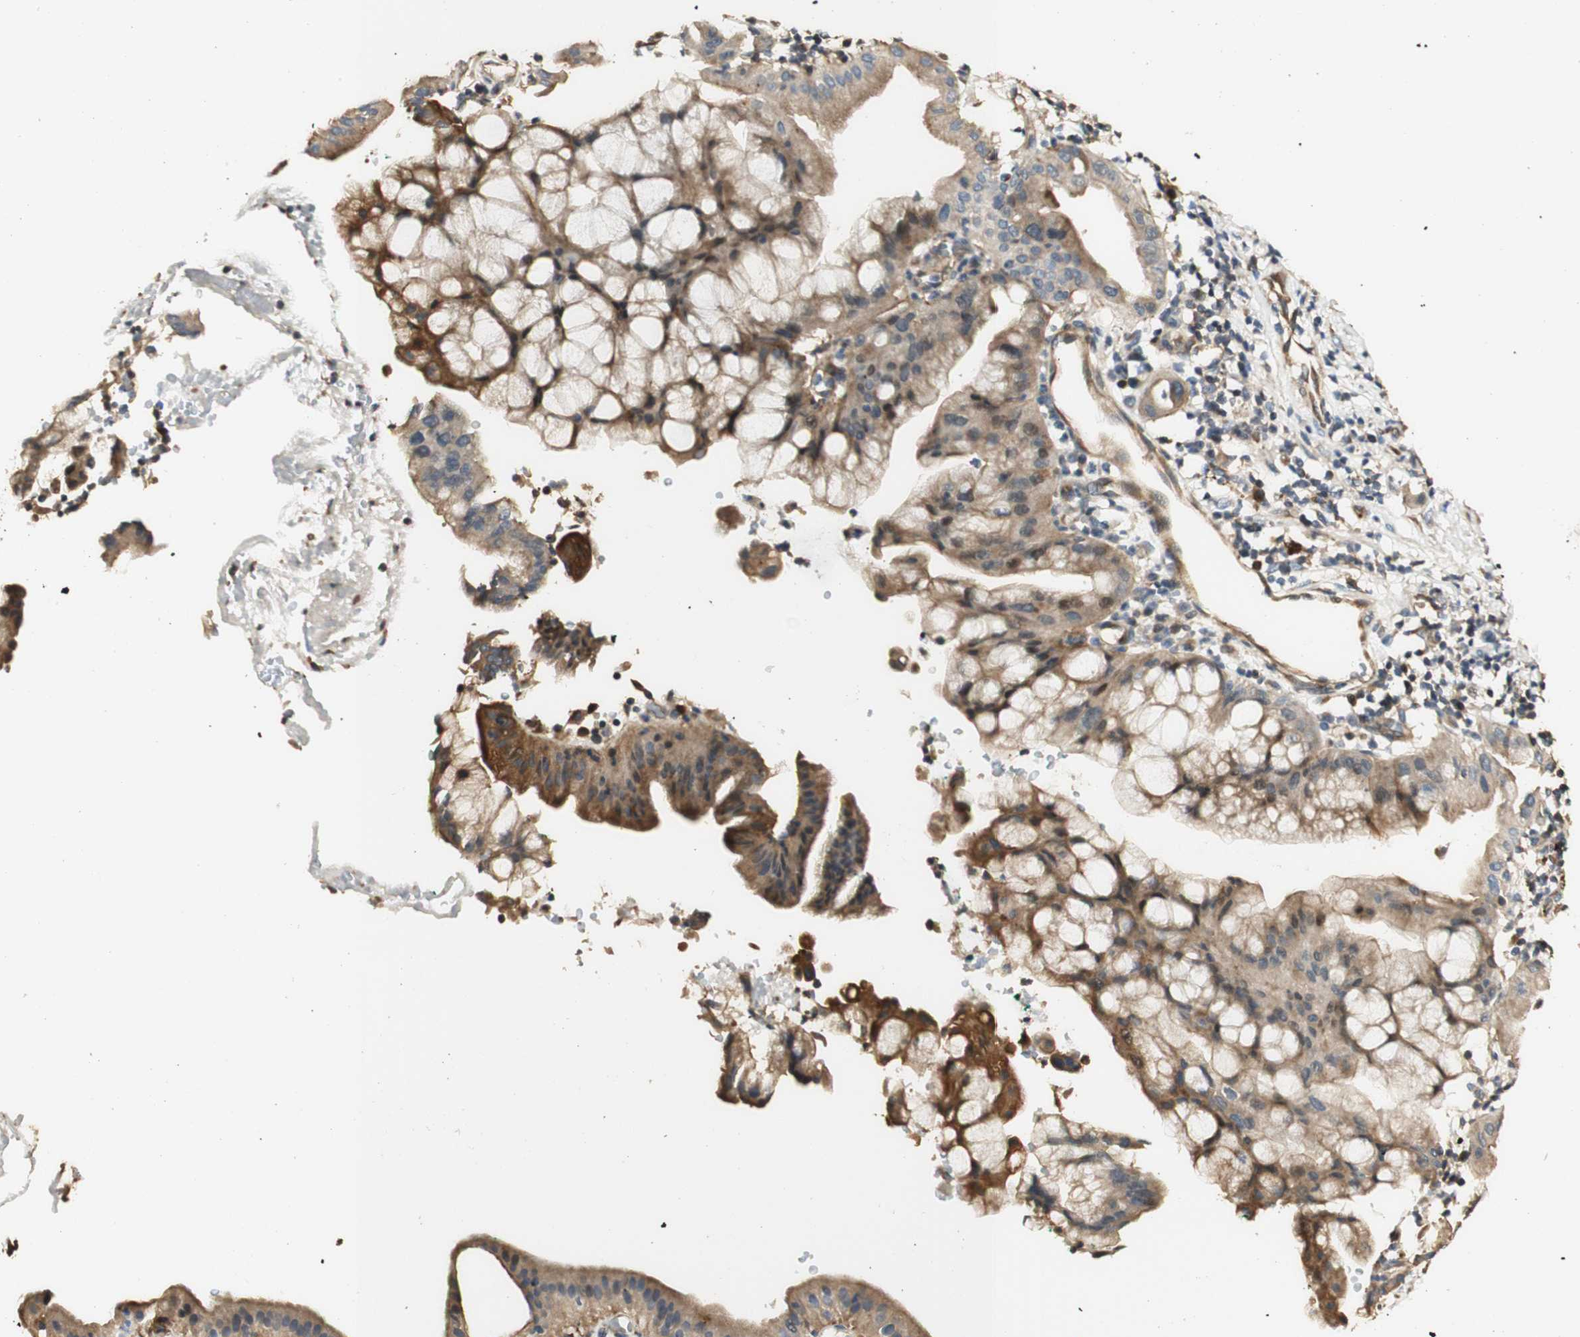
{"staining": {"intensity": "strong", "quantity": "<25%", "location": "cytoplasmic/membranous"}, "tissue": "pancreatic cancer", "cell_type": "Tumor cells", "image_type": "cancer", "snomed": [{"axis": "morphology", "description": "Adenocarcinoma, NOS"}, {"axis": "morphology", "description": "Adenocarcinoma, metastatic, NOS"}, {"axis": "topography", "description": "Lymph node"}, {"axis": "topography", "description": "Pancreas"}, {"axis": "topography", "description": "Duodenum"}], "caption": "Immunohistochemistry (IHC) image of neoplastic tissue: pancreatic cancer stained using IHC exhibits medium levels of strong protein expression localized specifically in the cytoplasmic/membranous of tumor cells, appearing as a cytoplasmic/membranous brown color.", "gene": "AGER", "patient": {"sex": "female", "age": 64}}